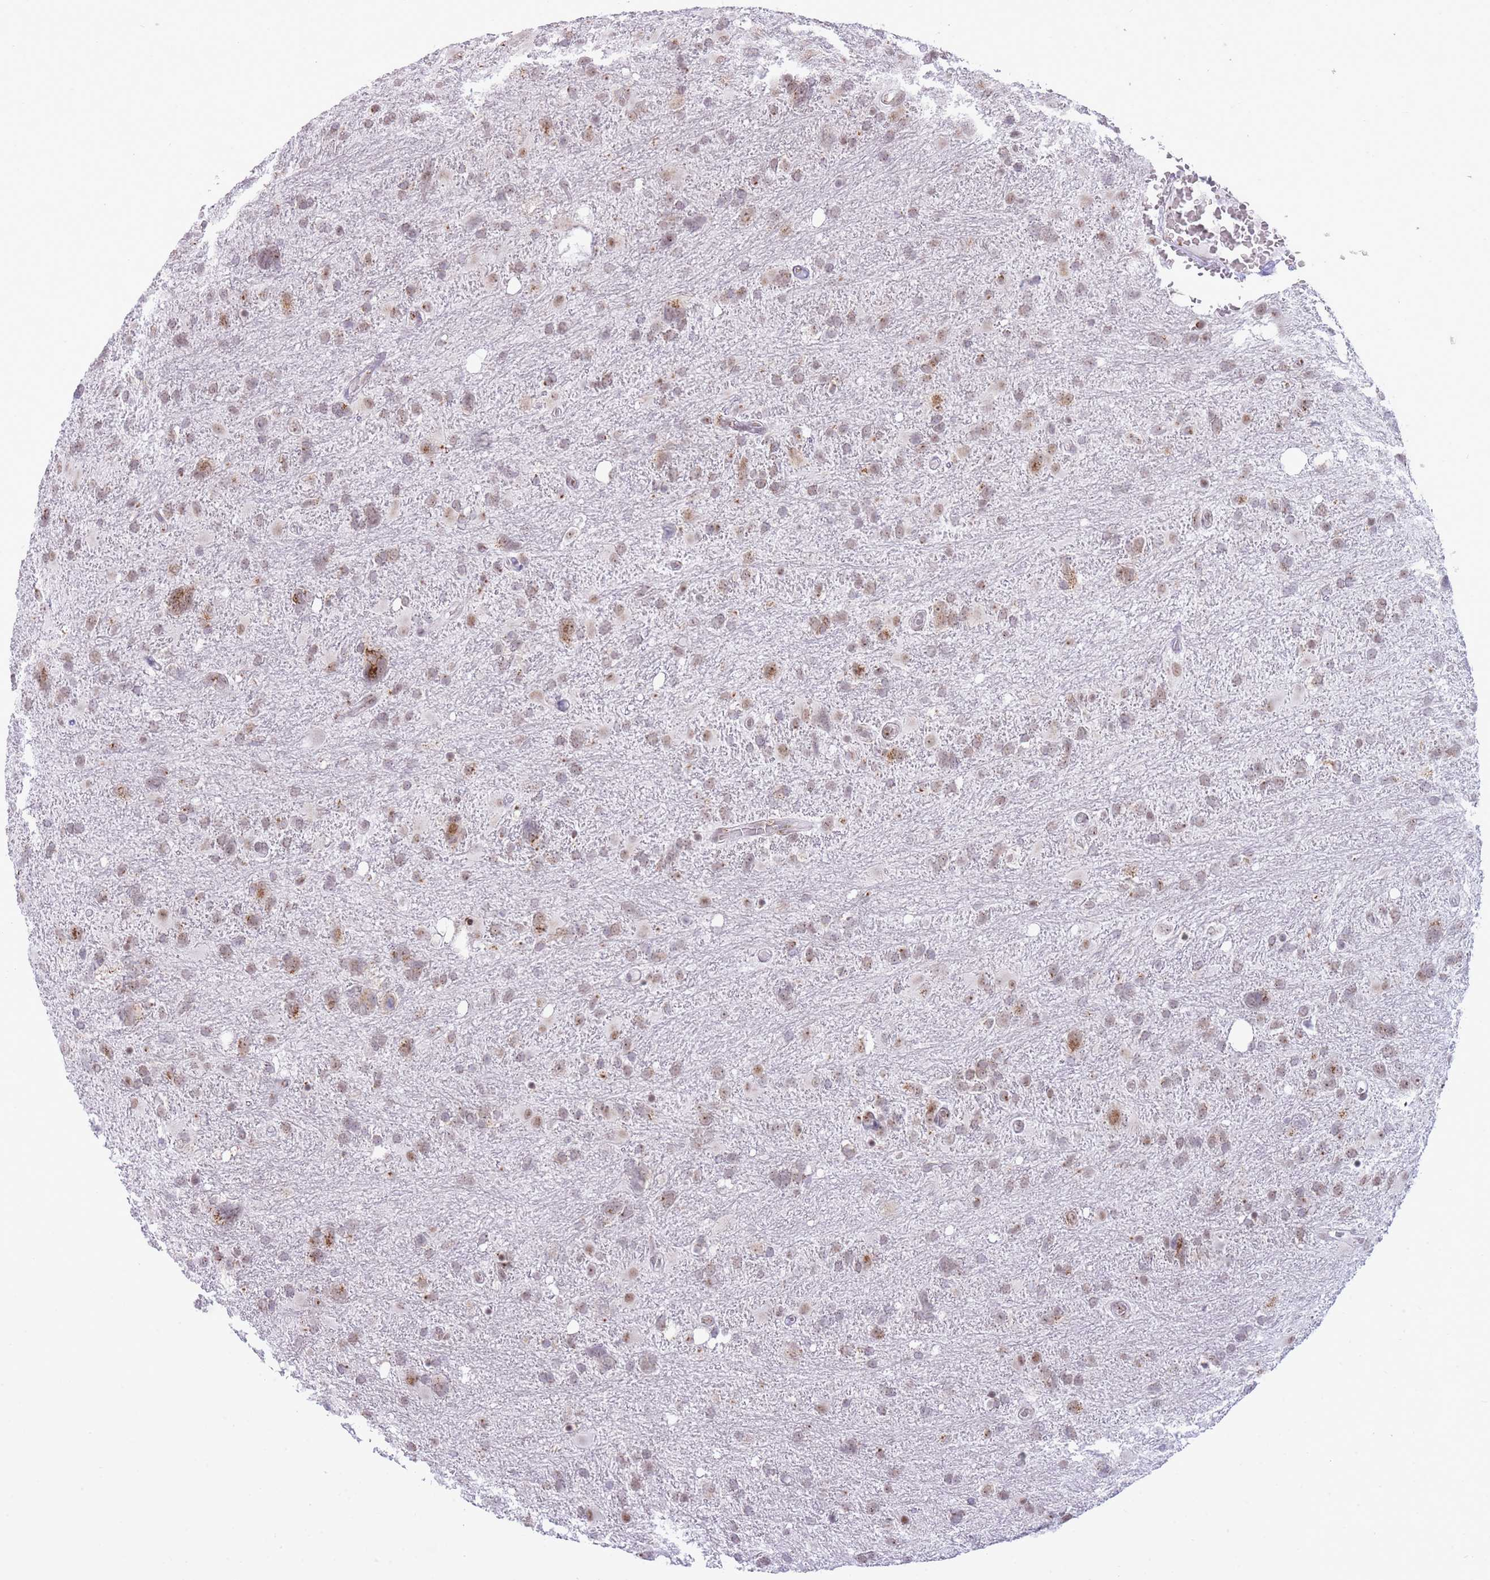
{"staining": {"intensity": "moderate", "quantity": "25%-75%", "location": "cytoplasmic/membranous,nuclear"}, "tissue": "glioma", "cell_type": "Tumor cells", "image_type": "cancer", "snomed": [{"axis": "morphology", "description": "Glioma, malignant, High grade"}, {"axis": "topography", "description": "Brain"}], "caption": "Glioma stained with DAB IHC exhibits medium levels of moderate cytoplasmic/membranous and nuclear staining in about 25%-75% of tumor cells.", "gene": "INO80C", "patient": {"sex": "male", "age": 61}}